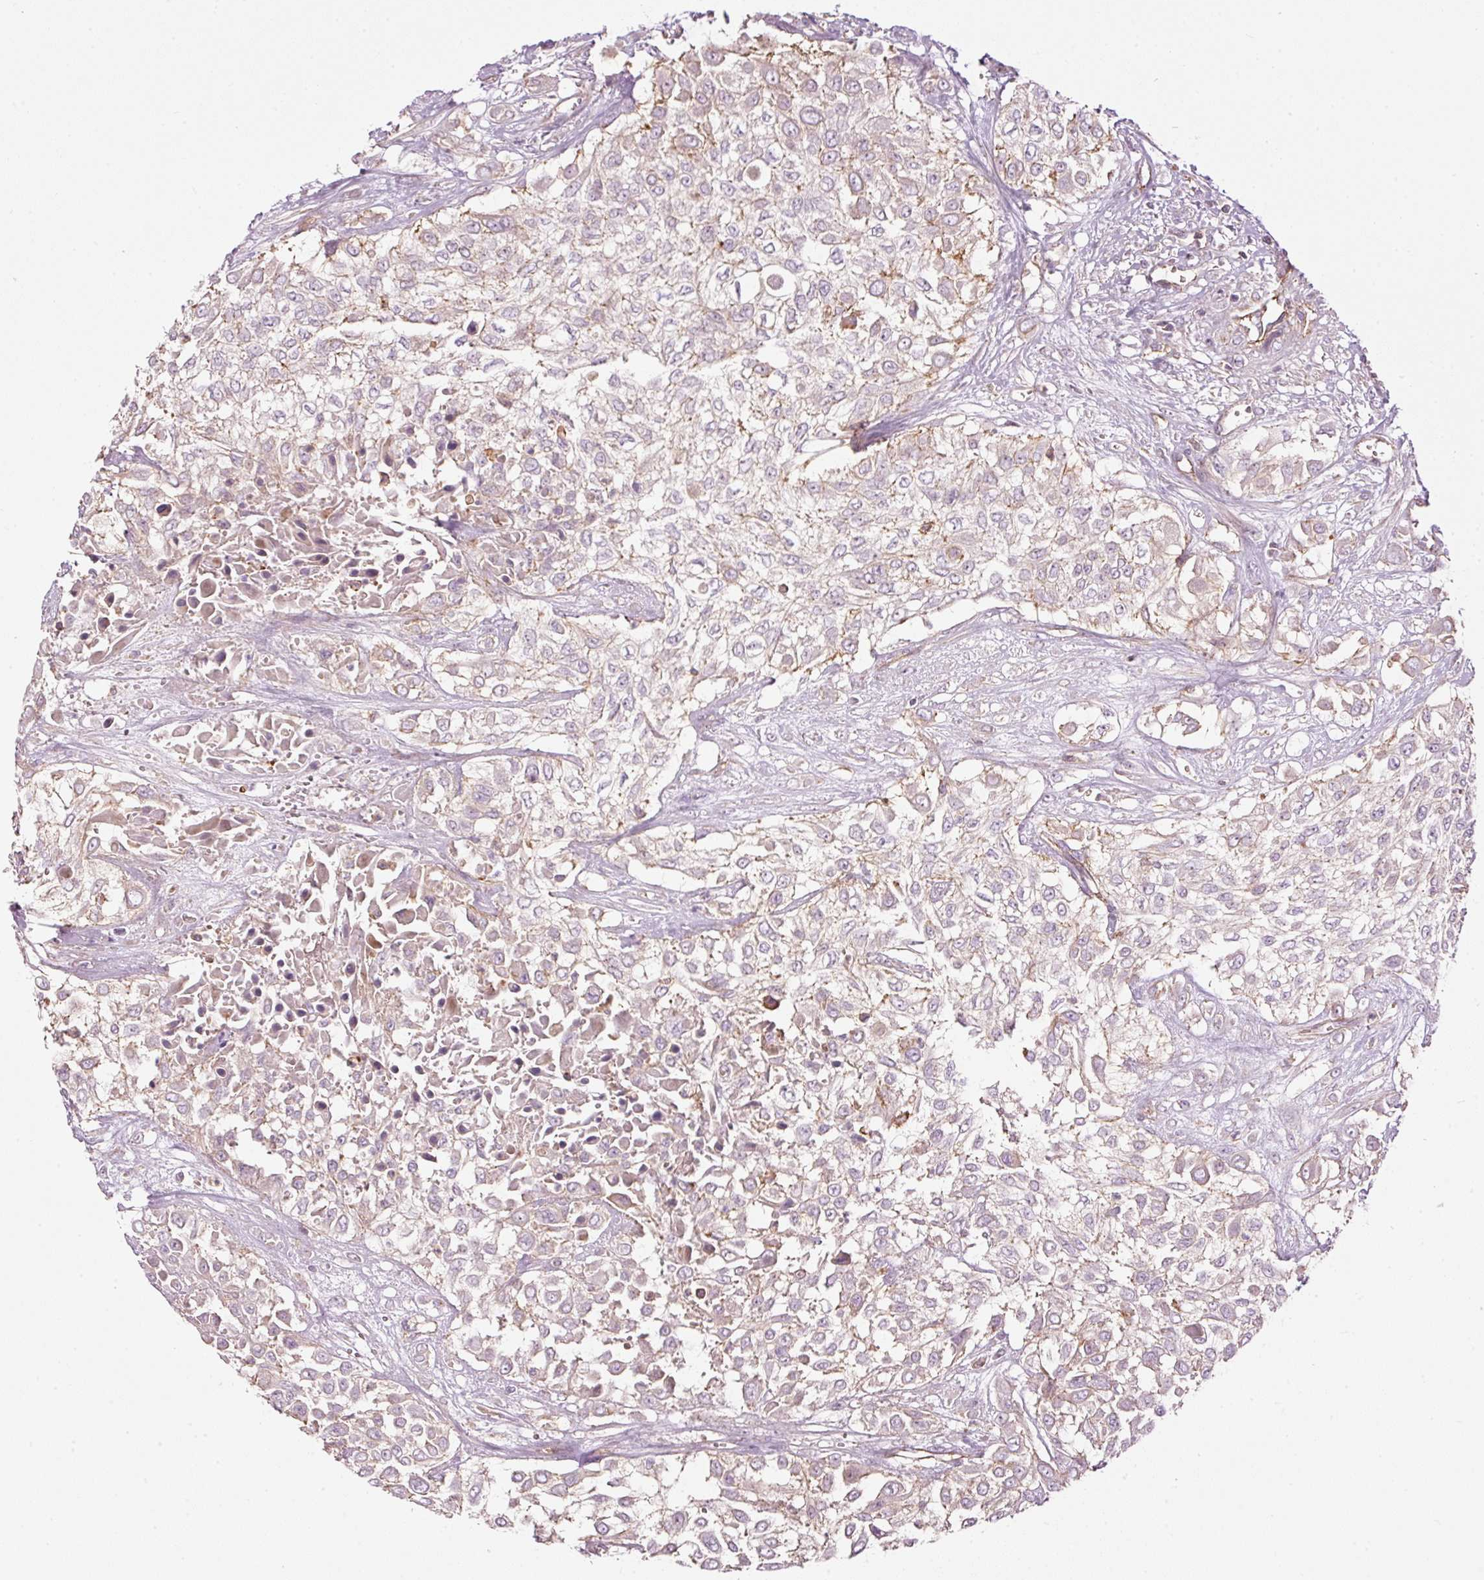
{"staining": {"intensity": "weak", "quantity": "<25%", "location": "cytoplasmic/membranous"}, "tissue": "urothelial cancer", "cell_type": "Tumor cells", "image_type": "cancer", "snomed": [{"axis": "morphology", "description": "Urothelial carcinoma, High grade"}, {"axis": "topography", "description": "Urinary bladder"}], "caption": "The image shows no significant positivity in tumor cells of urothelial cancer.", "gene": "SIPA1", "patient": {"sex": "male", "age": 57}}